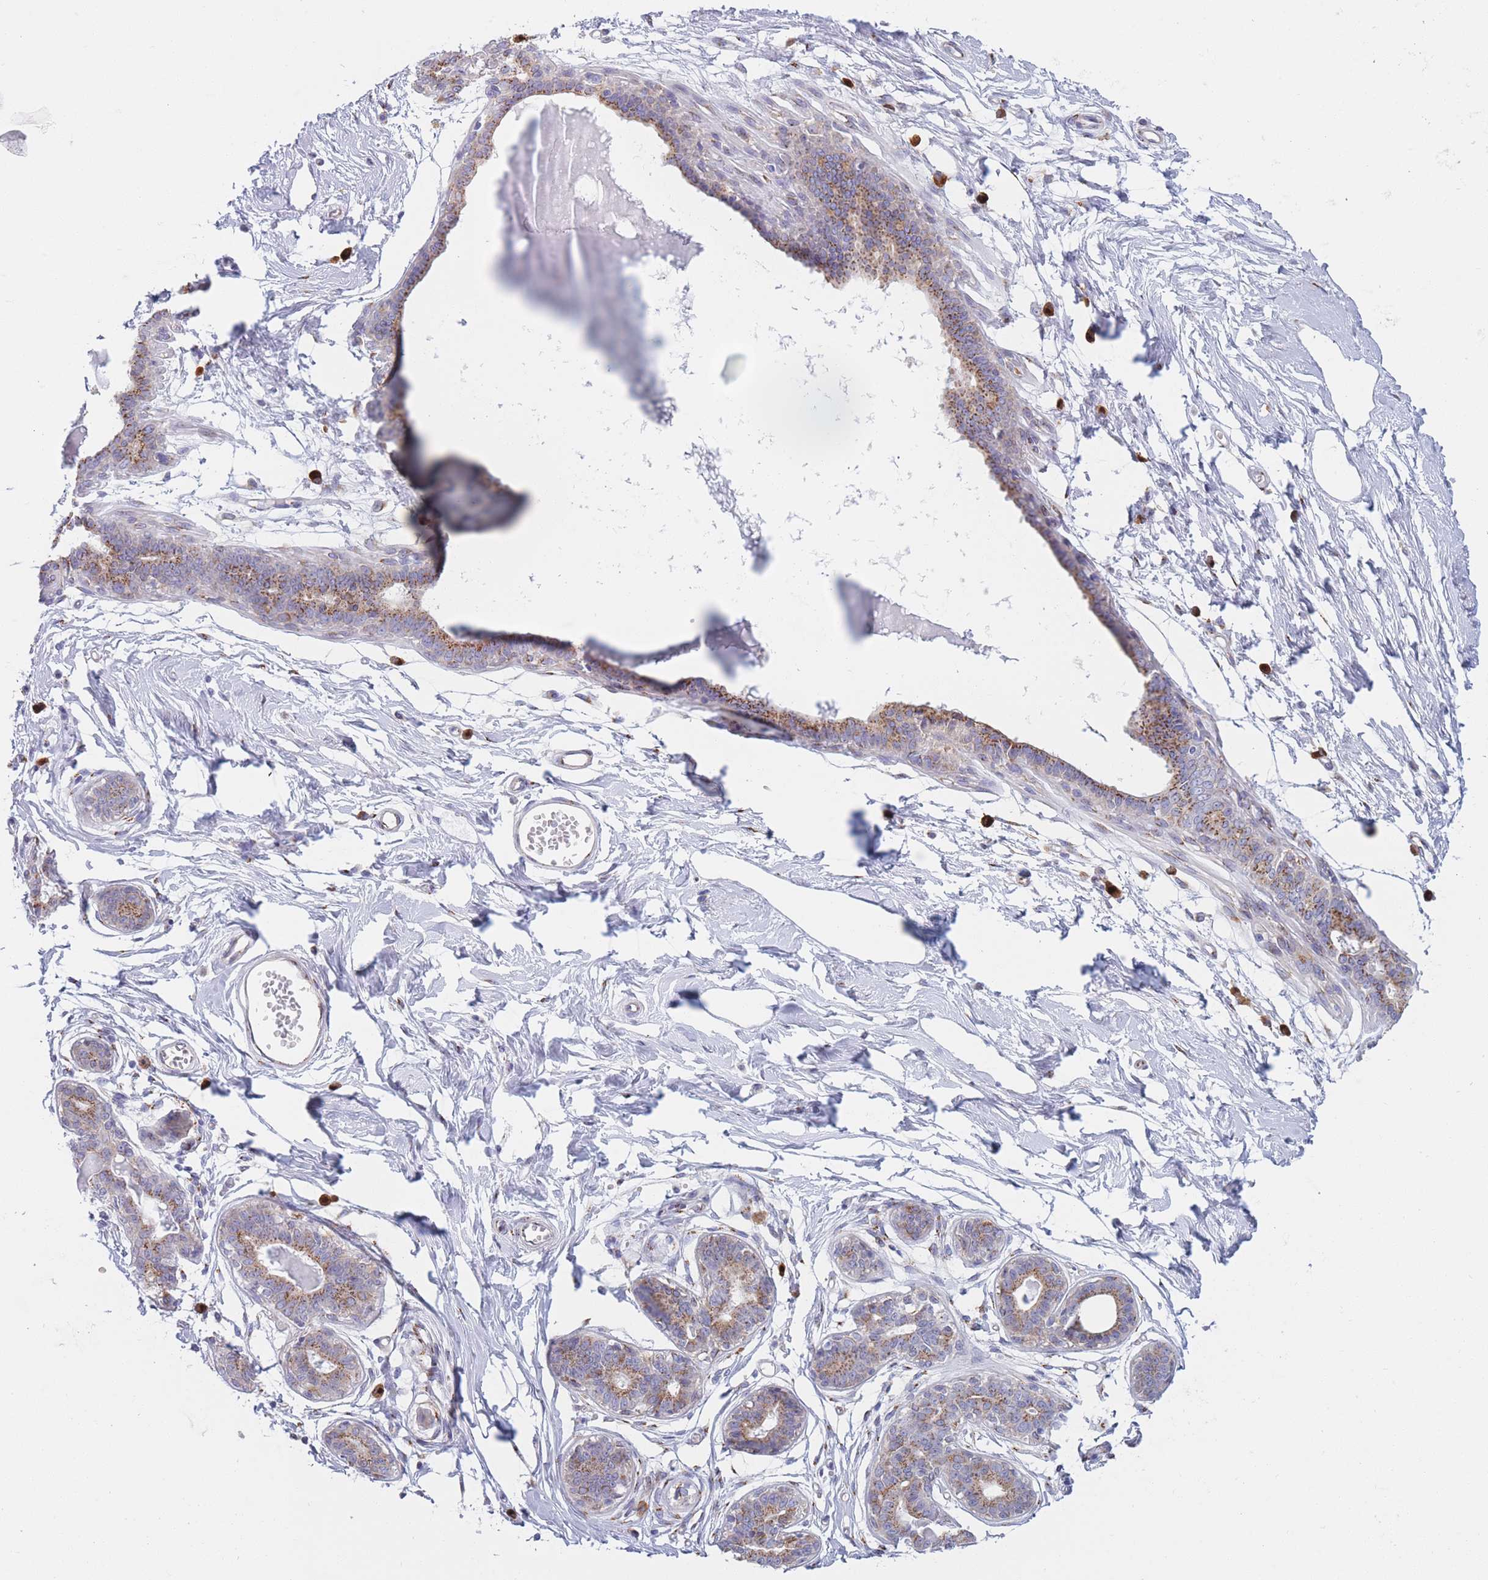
{"staining": {"intensity": "negative", "quantity": "none", "location": "none"}, "tissue": "breast", "cell_type": "Adipocytes", "image_type": "normal", "snomed": [{"axis": "morphology", "description": "Normal tissue, NOS"}, {"axis": "topography", "description": "Breast"}], "caption": "The histopathology image shows no significant positivity in adipocytes of breast. (IHC, brightfield microscopy, high magnification).", "gene": "MRPL30", "patient": {"sex": "female", "age": 45}}